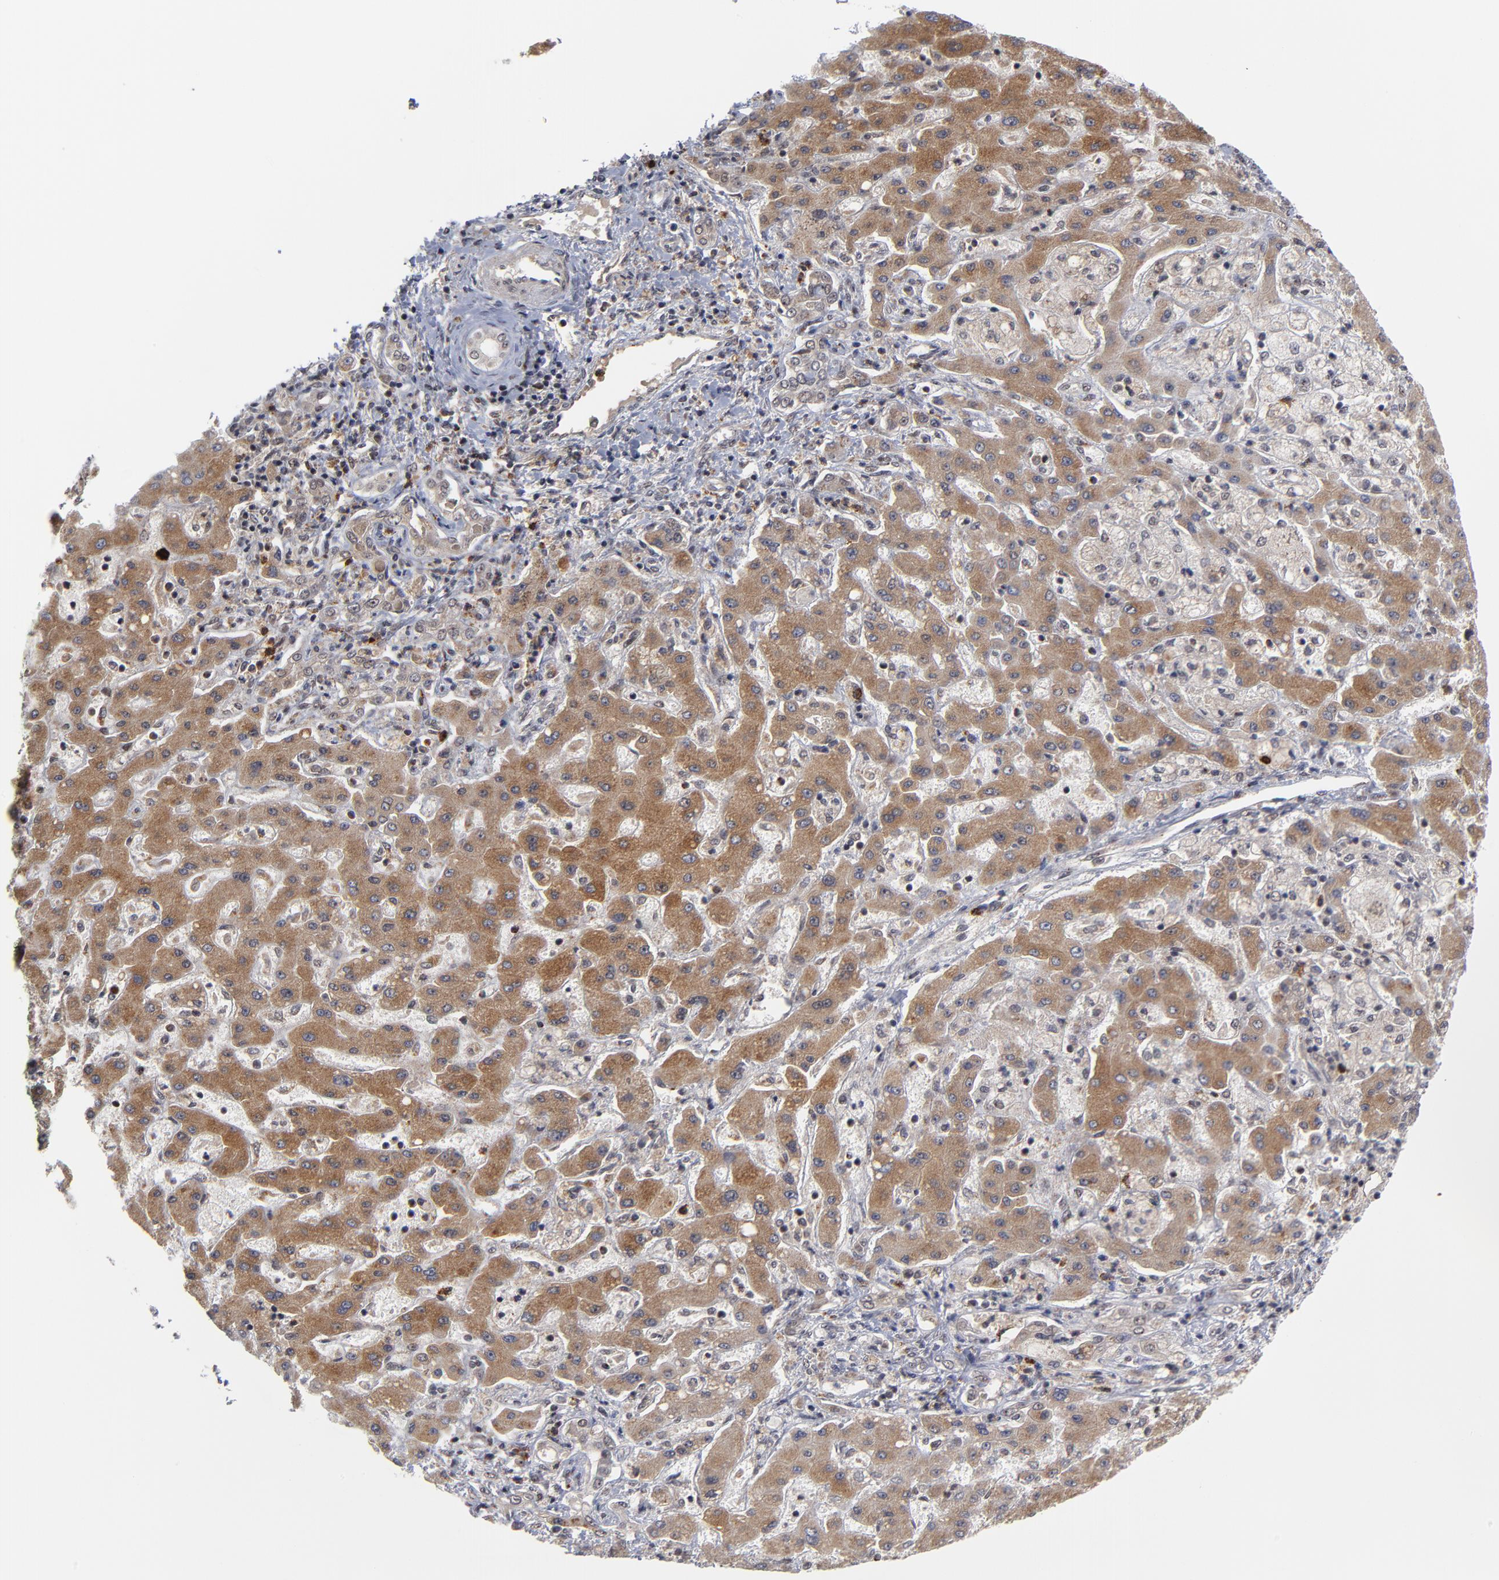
{"staining": {"intensity": "moderate", "quantity": ">75%", "location": "cytoplasmic/membranous"}, "tissue": "liver cancer", "cell_type": "Tumor cells", "image_type": "cancer", "snomed": [{"axis": "morphology", "description": "Cholangiocarcinoma"}, {"axis": "topography", "description": "Liver"}], "caption": "A histopathology image showing moderate cytoplasmic/membranous positivity in about >75% of tumor cells in cholangiocarcinoma (liver), as visualized by brown immunohistochemical staining.", "gene": "ZNF419", "patient": {"sex": "male", "age": 50}}